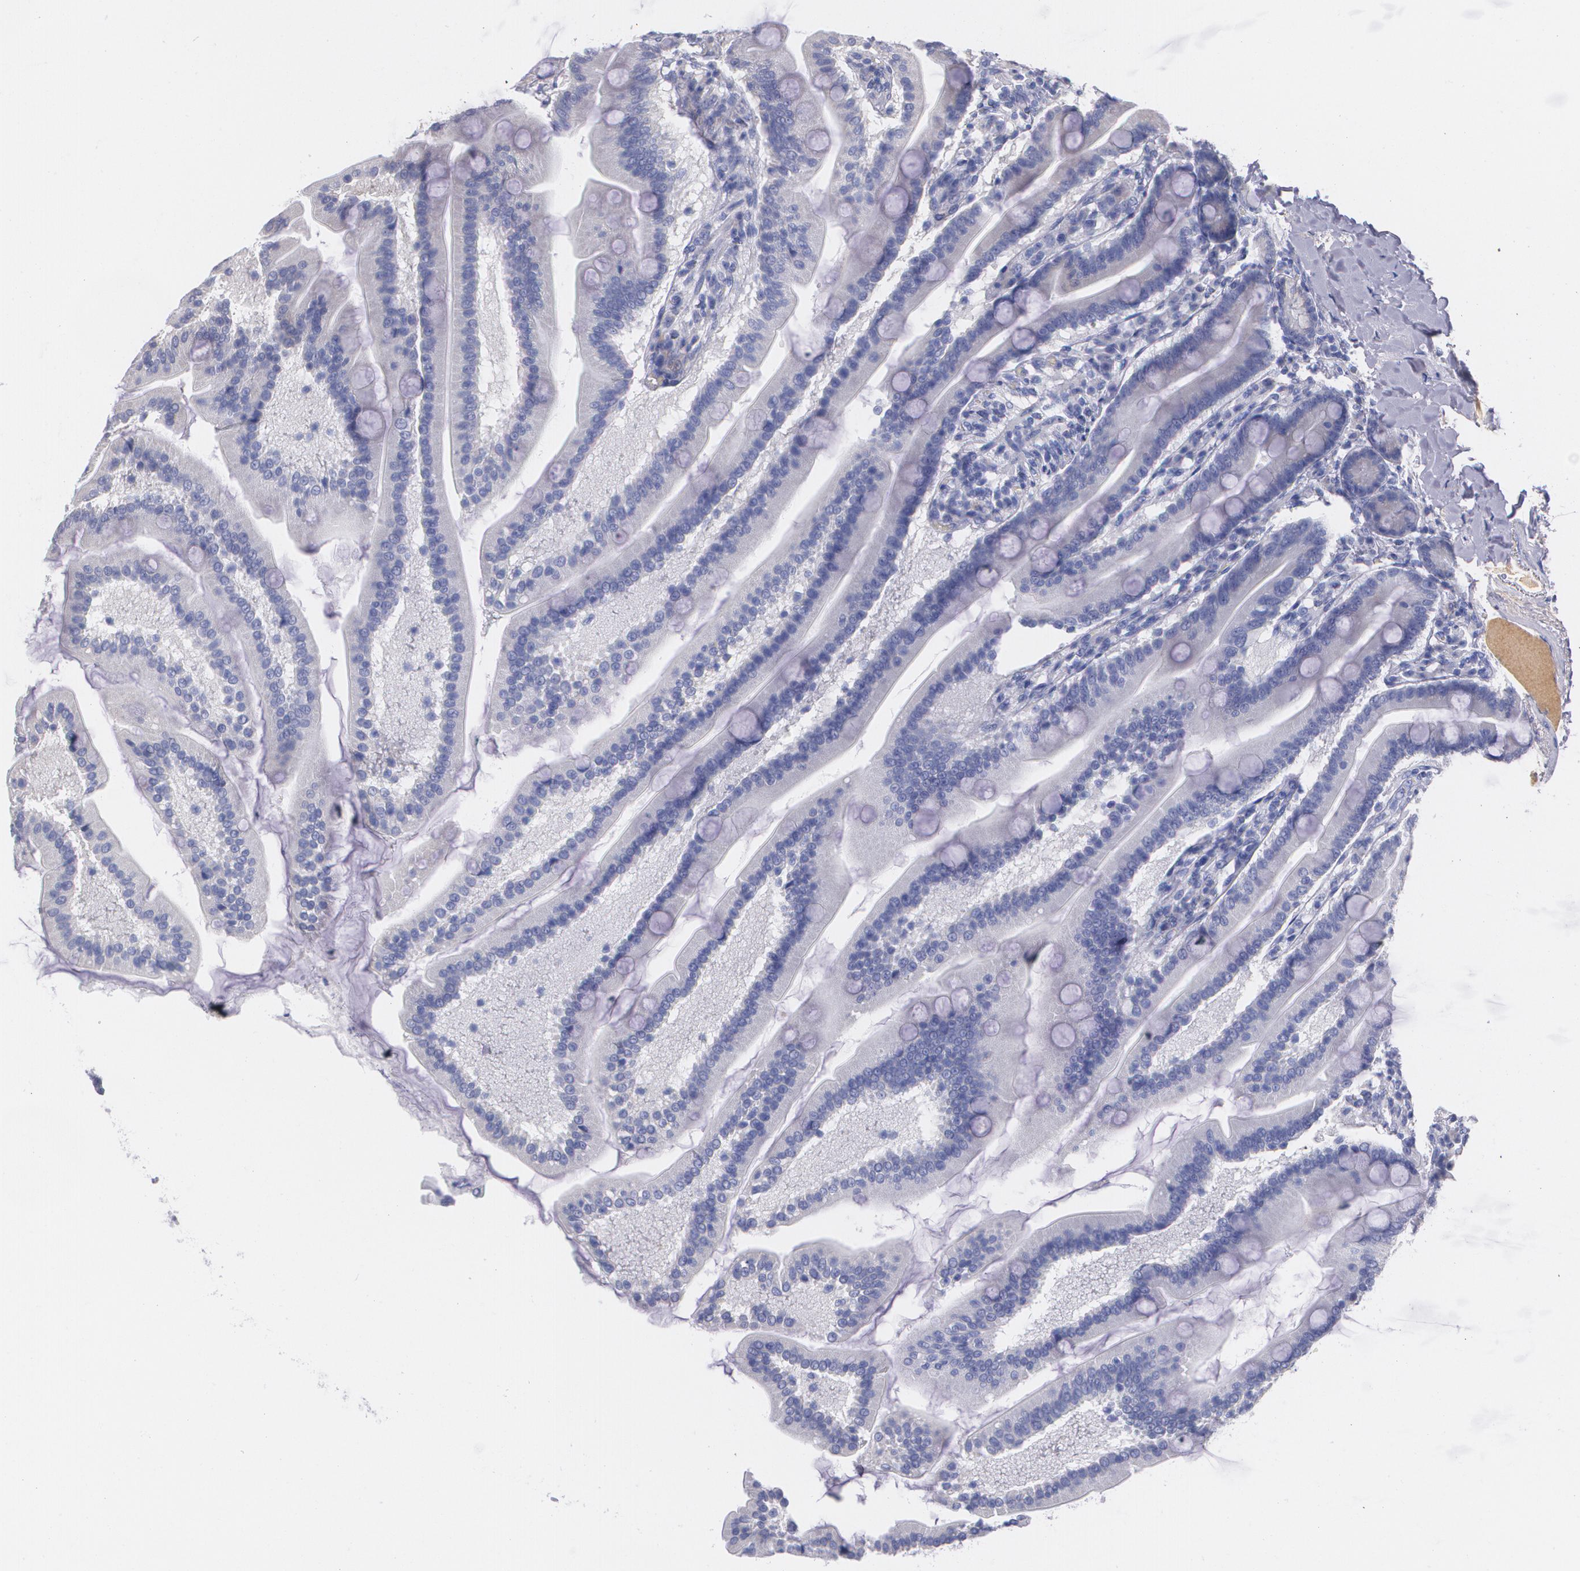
{"staining": {"intensity": "weak", "quantity": "<25%", "location": "cytoplasmic/membranous"}, "tissue": "duodenum", "cell_type": "Glandular cells", "image_type": "normal", "snomed": [{"axis": "morphology", "description": "Normal tissue, NOS"}, {"axis": "topography", "description": "Duodenum"}], "caption": "This is a photomicrograph of immunohistochemistry staining of normal duodenum, which shows no staining in glandular cells.", "gene": "AMBP", "patient": {"sex": "female", "age": 64}}